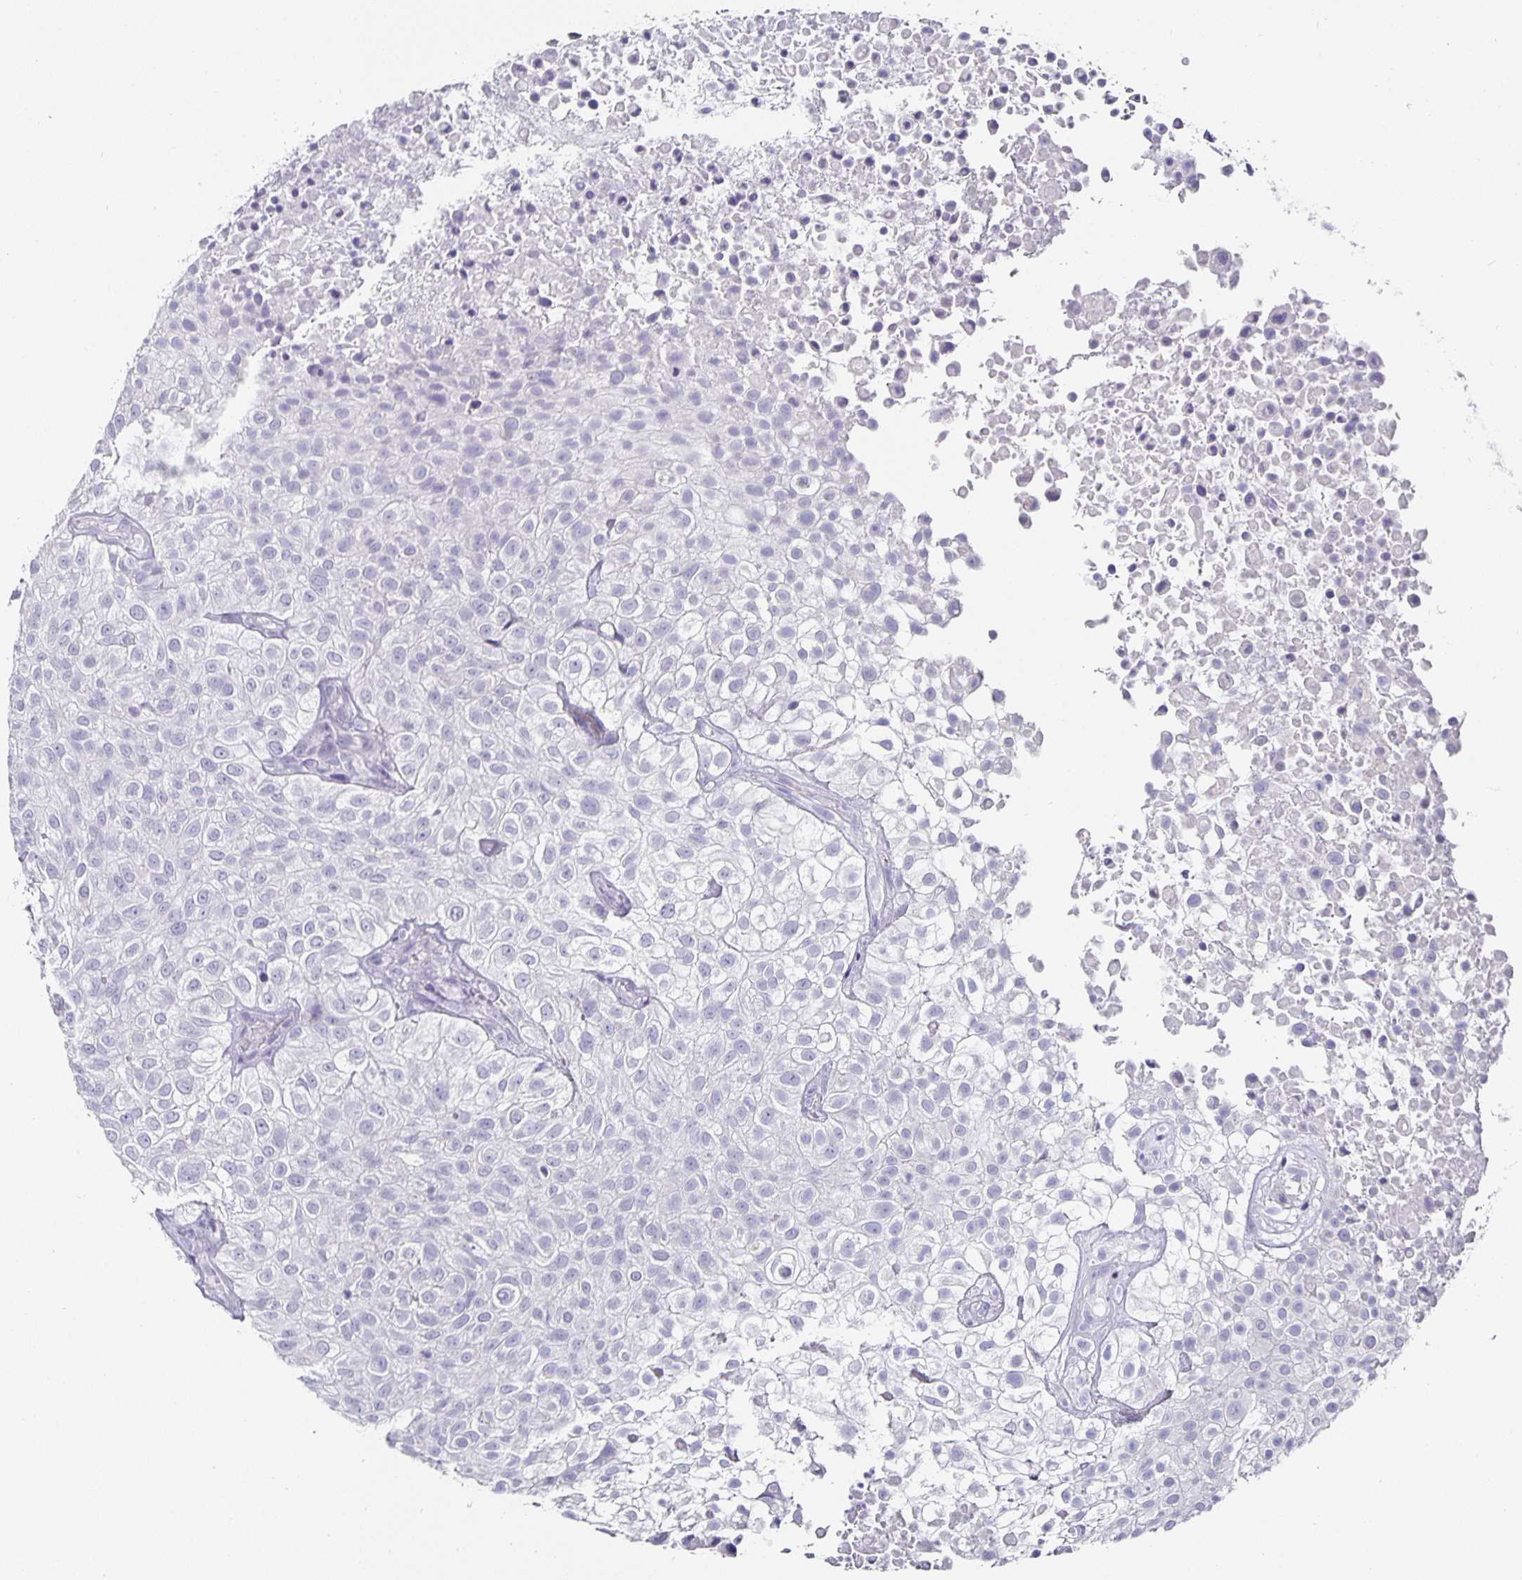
{"staining": {"intensity": "negative", "quantity": "none", "location": "none"}, "tissue": "urothelial cancer", "cell_type": "Tumor cells", "image_type": "cancer", "snomed": [{"axis": "morphology", "description": "Urothelial carcinoma, High grade"}, {"axis": "topography", "description": "Urinary bladder"}], "caption": "This is an immunohistochemistry photomicrograph of human high-grade urothelial carcinoma. There is no expression in tumor cells.", "gene": "CHGA", "patient": {"sex": "male", "age": 56}}